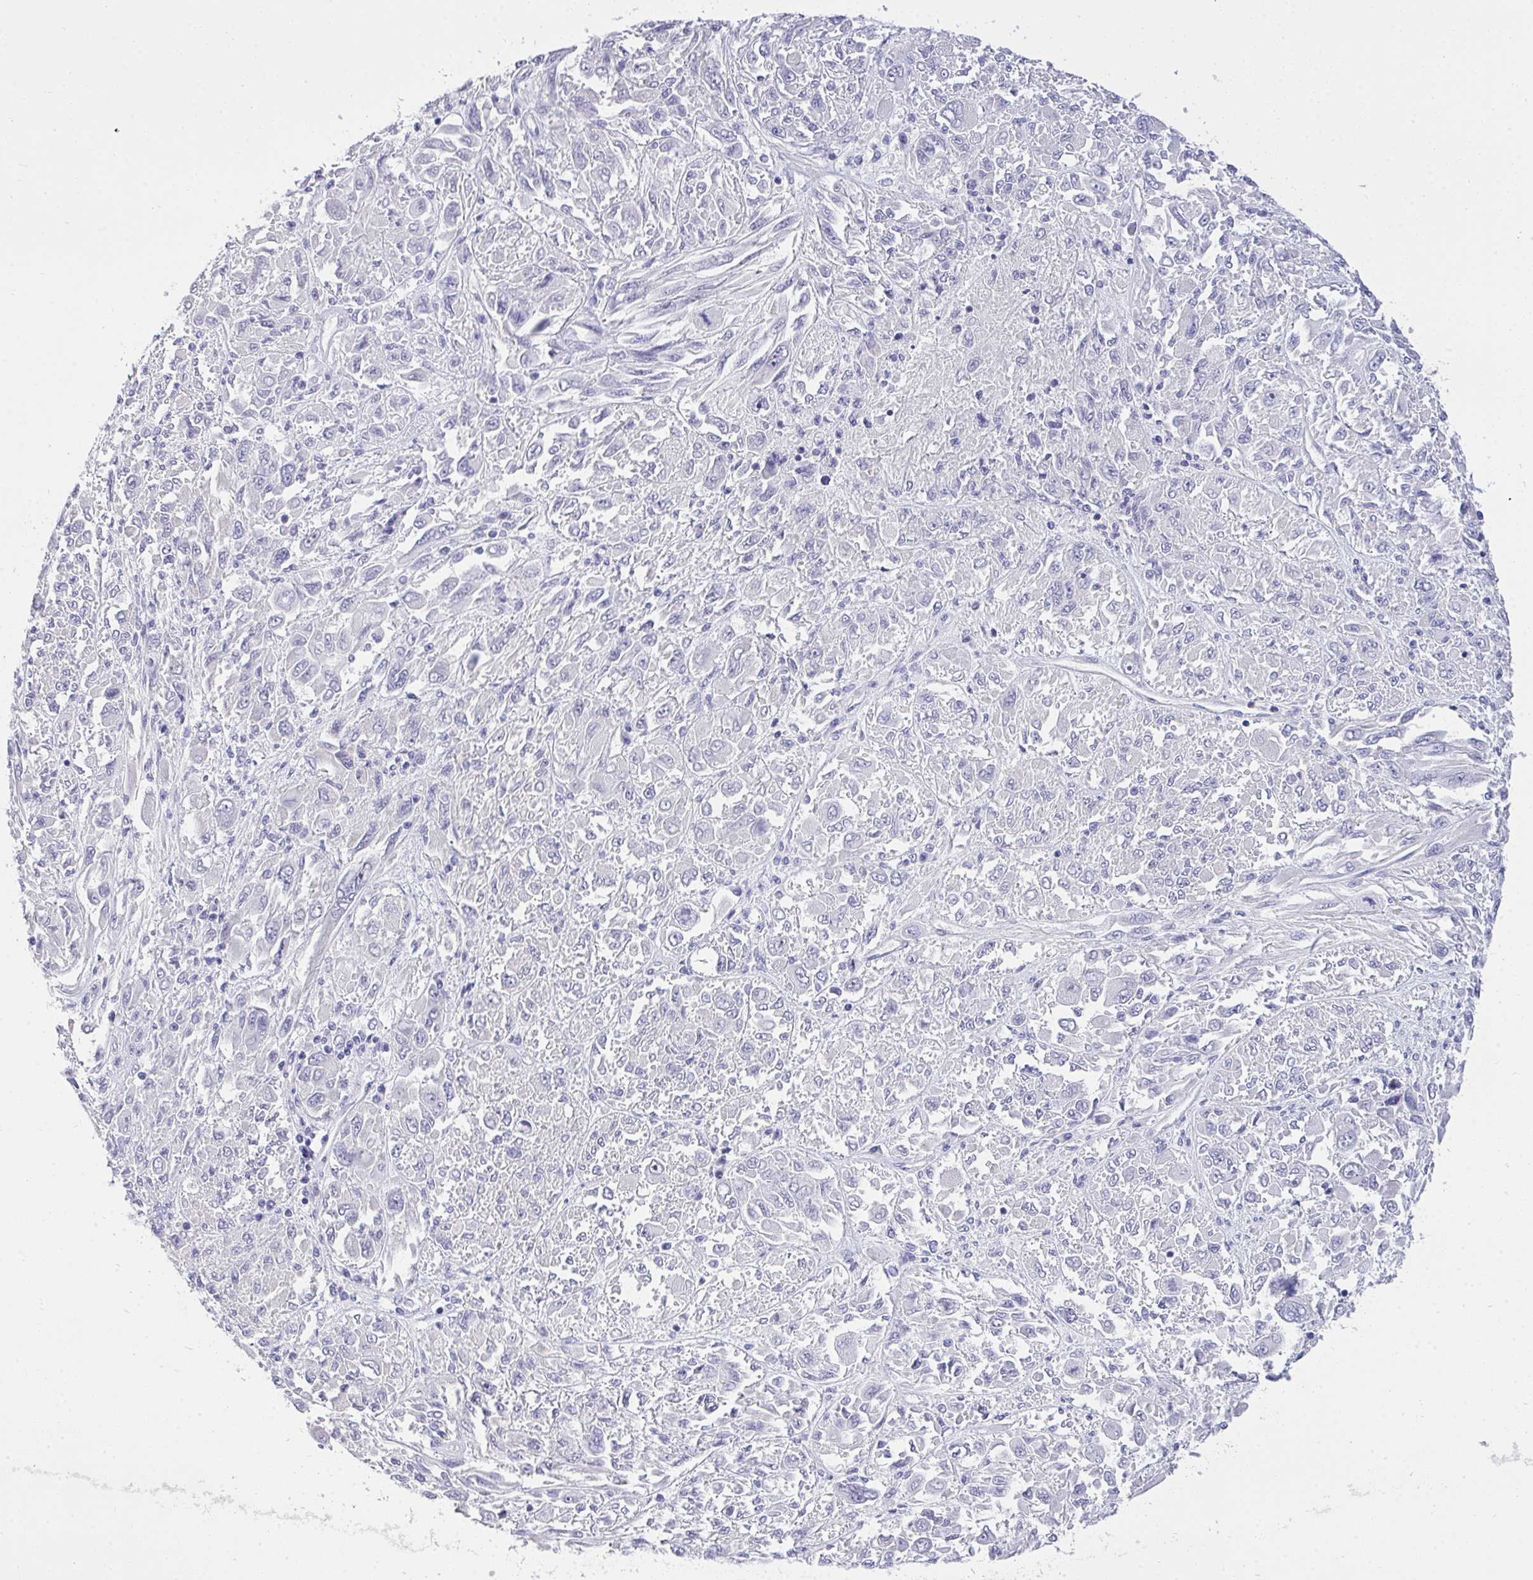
{"staining": {"intensity": "negative", "quantity": "none", "location": "none"}, "tissue": "melanoma", "cell_type": "Tumor cells", "image_type": "cancer", "snomed": [{"axis": "morphology", "description": "Malignant melanoma, NOS"}, {"axis": "topography", "description": "Skin"}], "caption": "This is an immunohistochemistry (IHC) image of human melanoma. There is no positivity in tumor cells.", "gene": "VGLL3", "patient": {"sex": "female", "age": 91}}